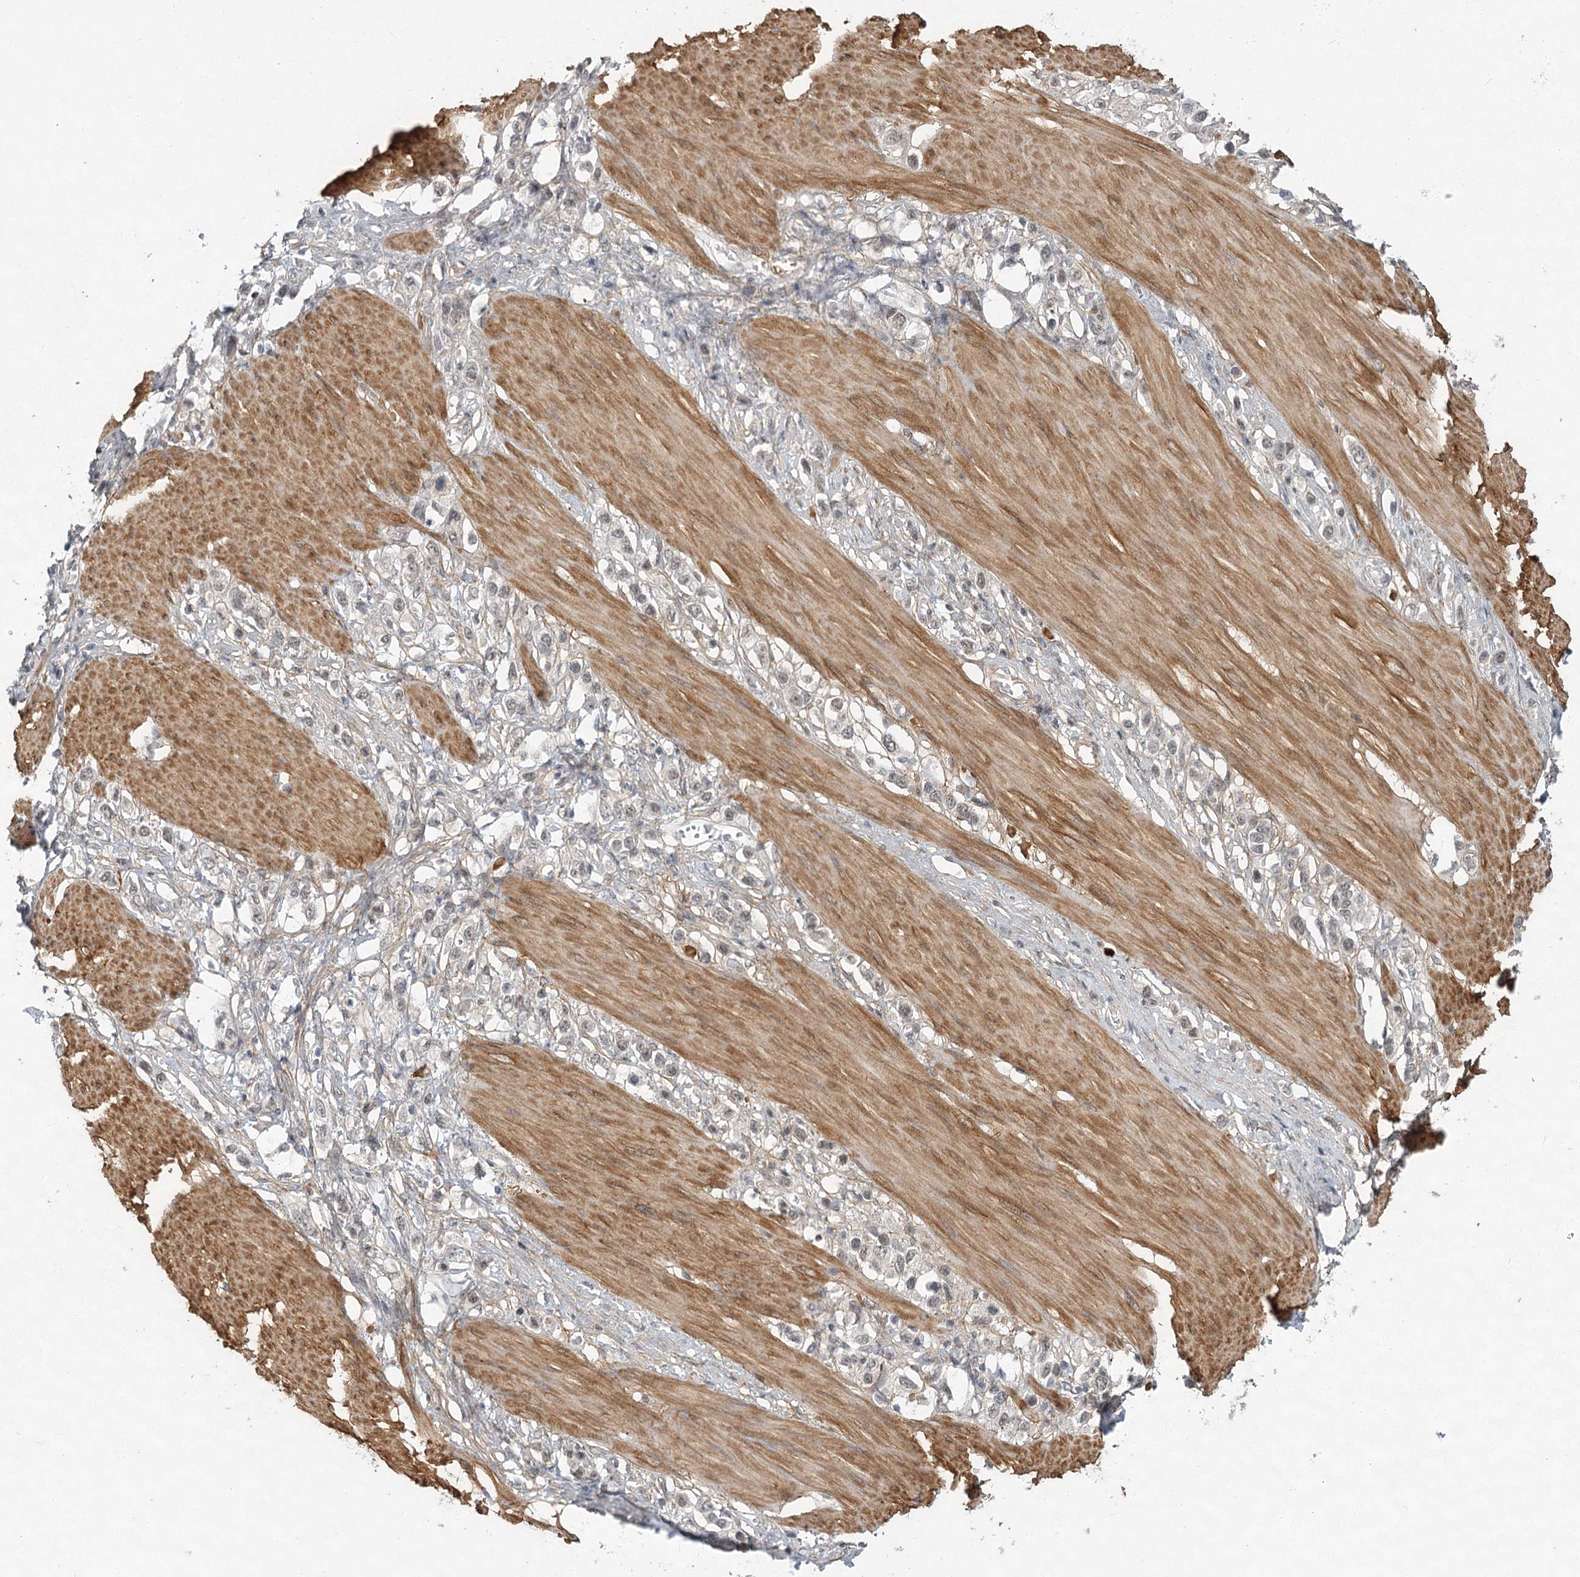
{"staining": {"intensity": "negative", "quantity": "none", "location": "none"}, "tissue": "stomach cancer", "cell_type": "Tumor cells", "image_type": "cancer", "snomed": [{"axis": "morphology", "description": "Adenocarcinoma, NOS"}, {"axis": "topography", "description": "Stomach"}], "caption": "Histopathology image shows no significant protein staining in tumor cells of stomach cancer (adenocarcinoma).", "gene": "MED28", "patient": {"sex": "female", "age": 65}}